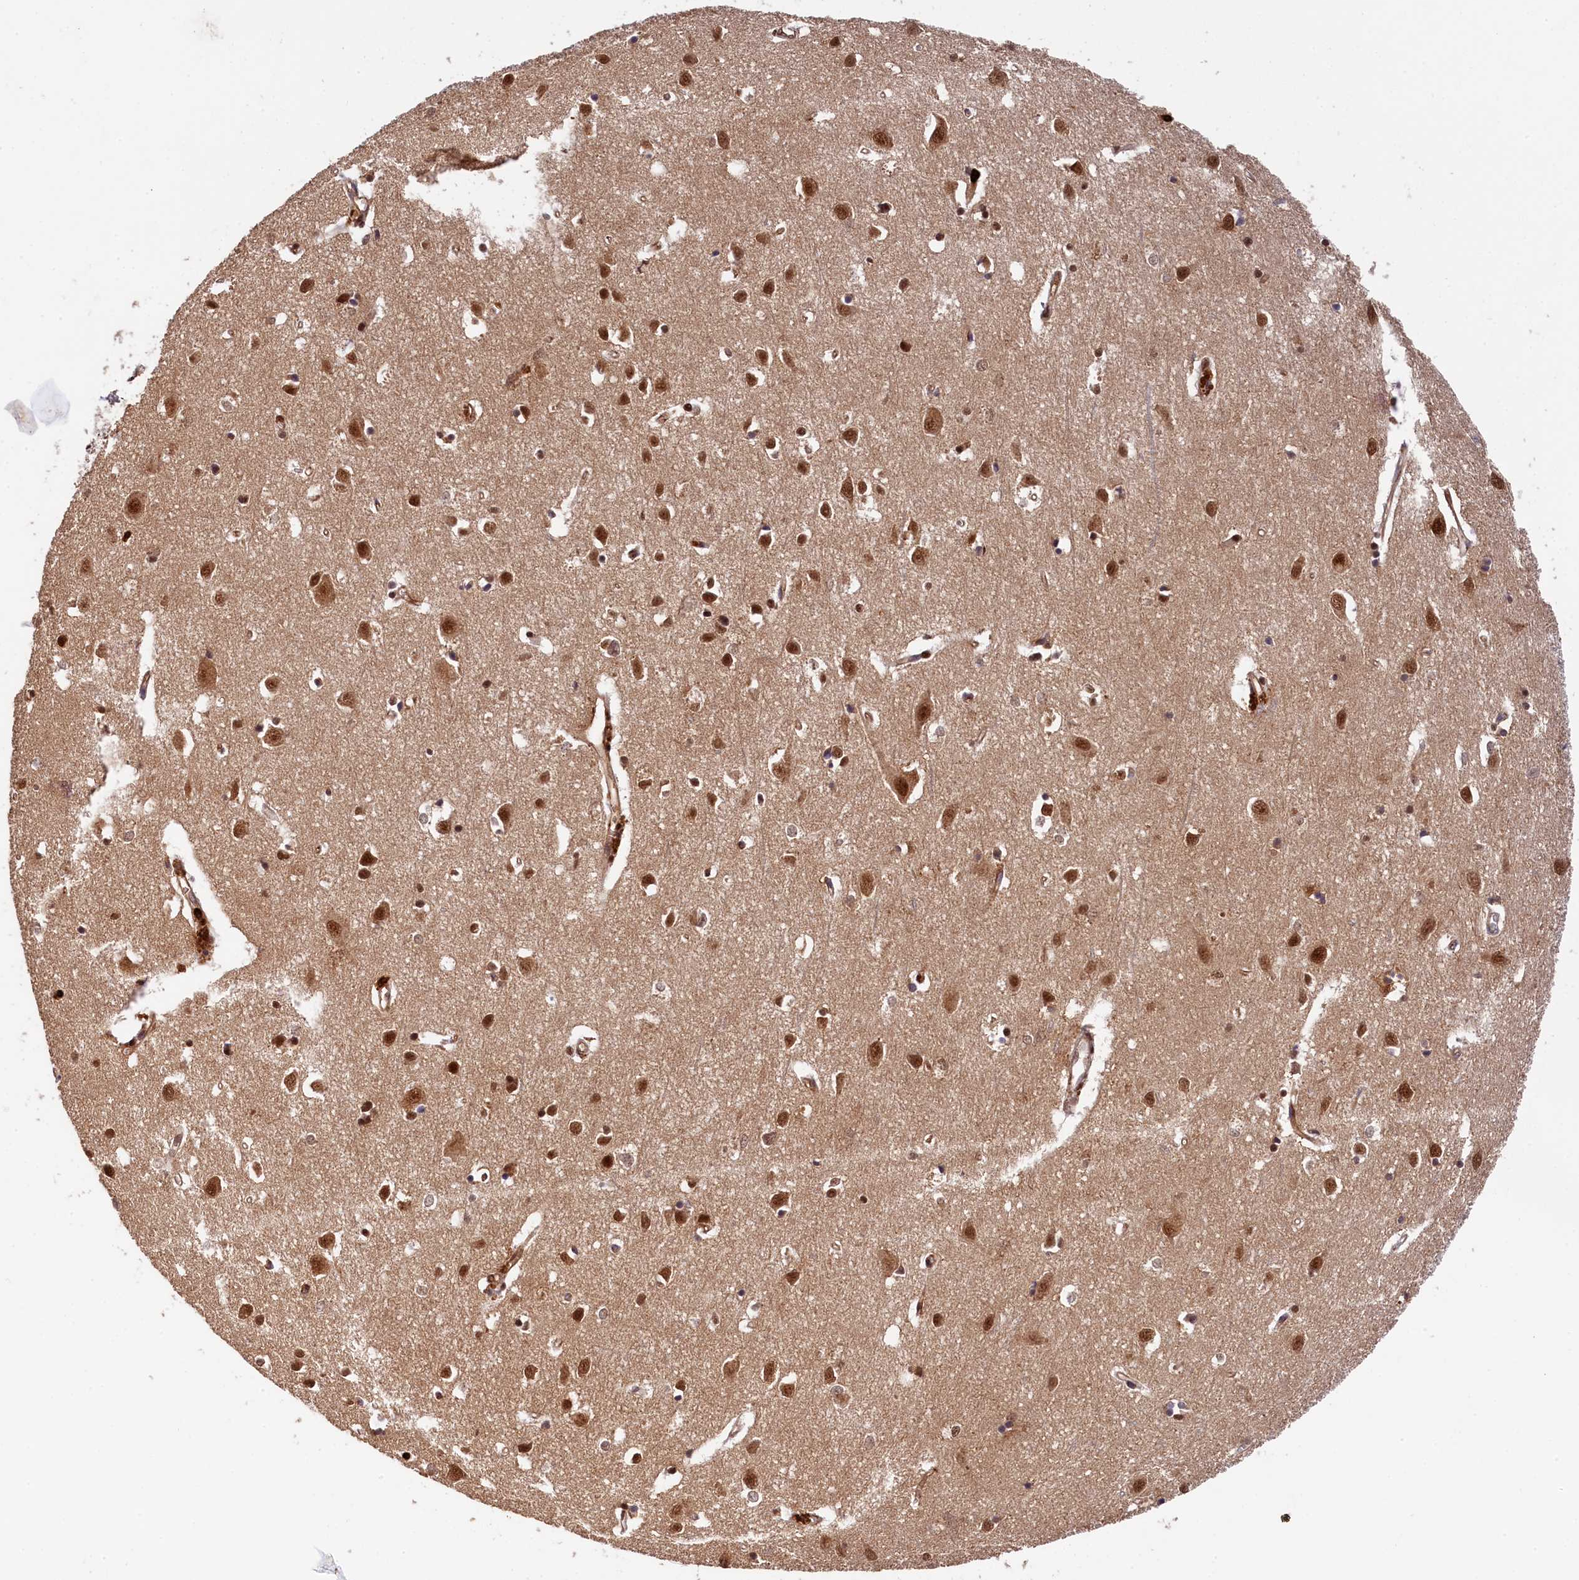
{"staining": {"intensity": "moderate", "quantity": ">75%", "location": "cytoplasmic/membranous,nuclear"}, "tissue": "cerebral cortex", "cell_type": "Endothelial cells", "image_type": "normal", "snomed": [{"axis": "morphology", "description": "Normal tissue, NOS"}, {"axis": "topography", "description": "Cerebral cortex"}], "caption": "IHC of unremarkable cerebral cortex displays medium levels of moderate cytoplasmic/membranous,nuclear positivity in about >75% of endothelial cells. (Stains: DAB (3,3'-diaminobenzidine) in brown, nuclei in blue, Microscopy: brightfield microscopy at high magnification).", "gene": "ADIG", "patient": {"sex": "female", "age": 64}}